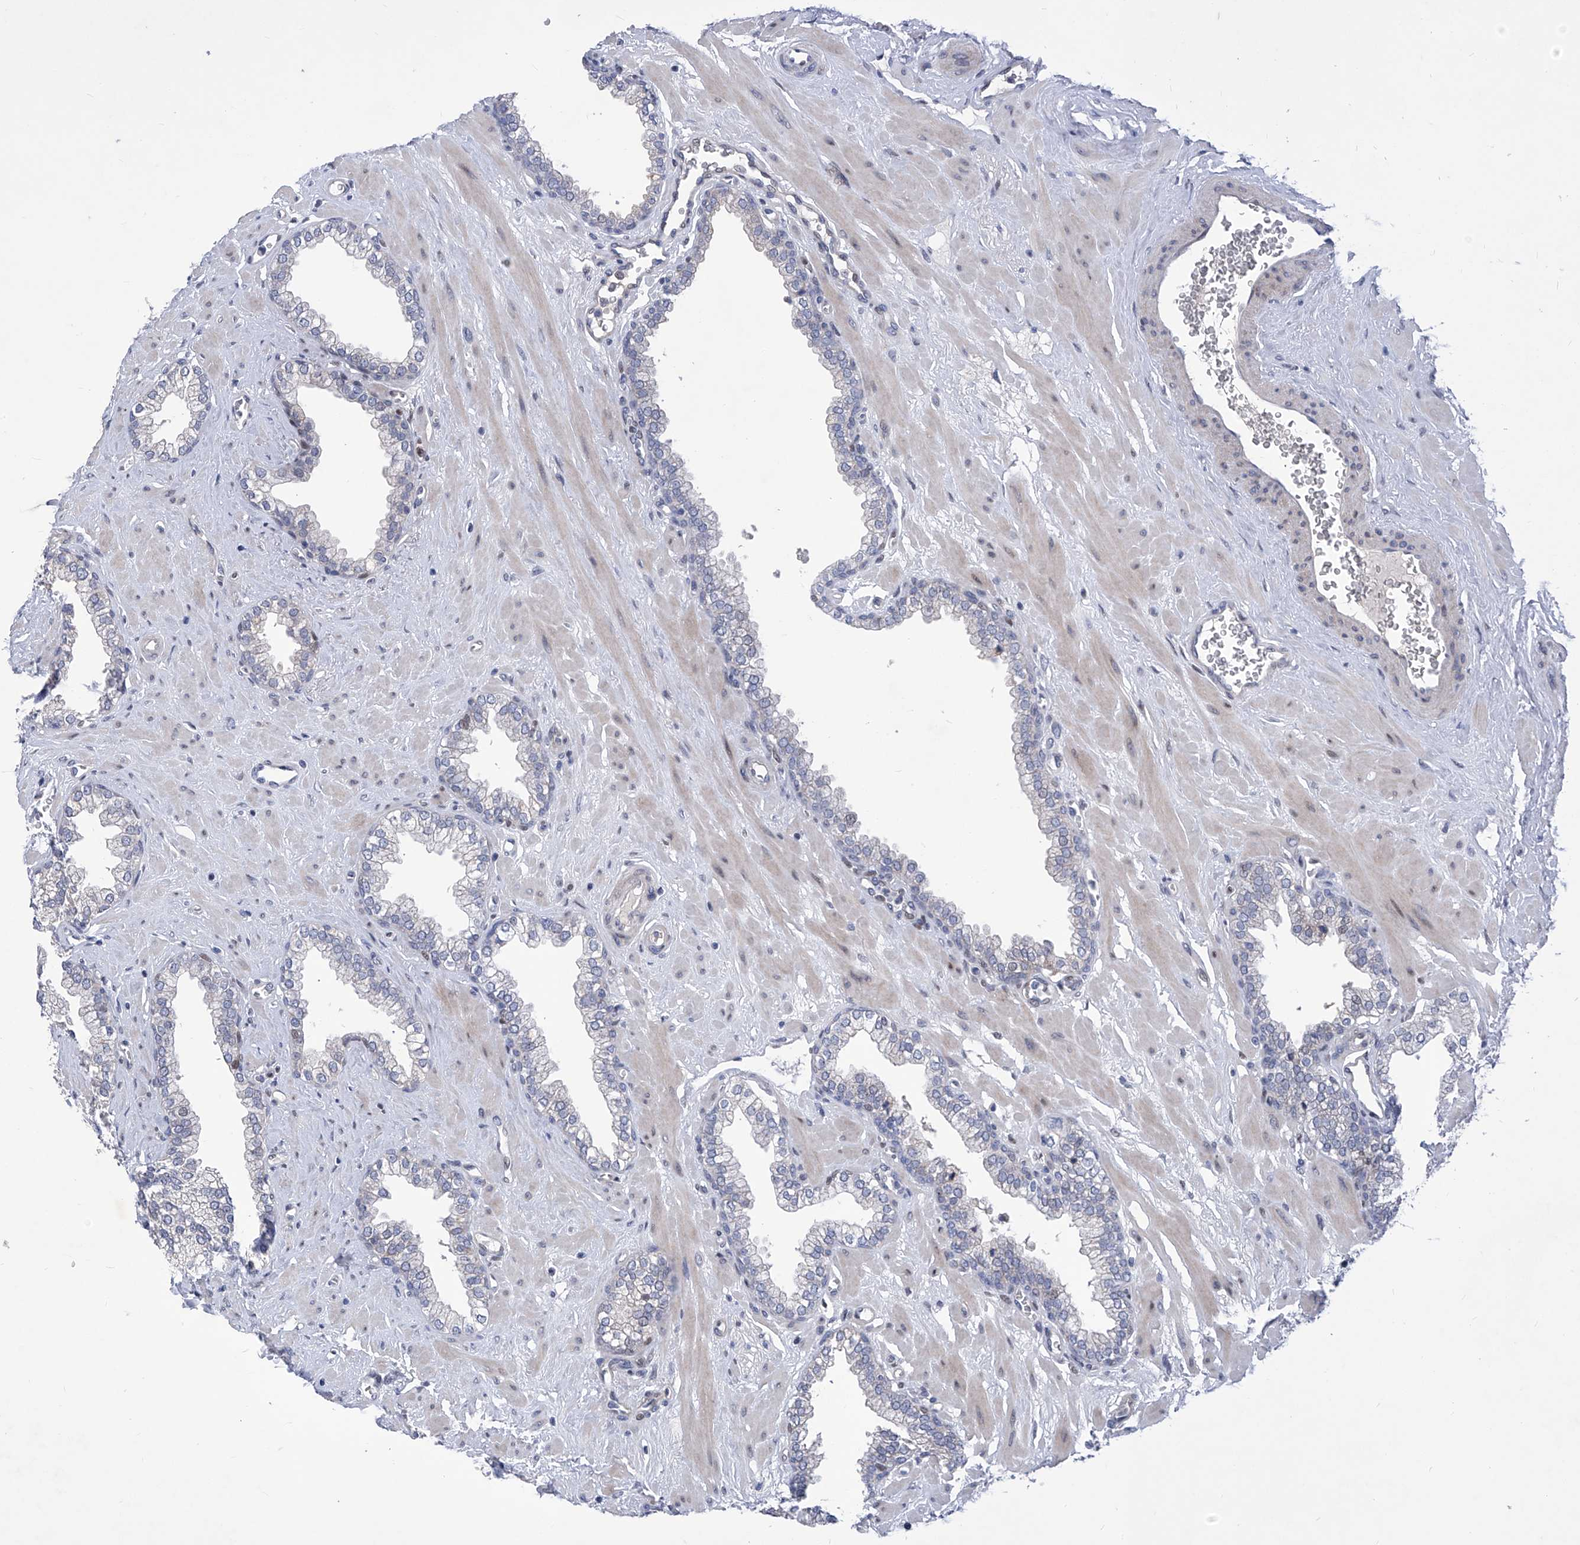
{"staining": {"intensity": "negative", "quantity": "none", "location": "none"}, "tissue": "prostate", "cell_type": "Glandular cells", "image_type": "normal", "snomed": [{"axis": "morphology", "description": "Normal tissue, NOS"}, {"axis": "morphology", "description": "Urothelial carcinoma, Low grade"}, {"axis": "topography", "description": "Urinary bladder"}, {"axis": "topography", "description": "Prostate"}], "caption": "This is an IHC photomicrograph of benign prostate. There is no positivity in glandular cells.", "gene": "NUFIP1", "patient": {"sex": "male", "age": 60}}